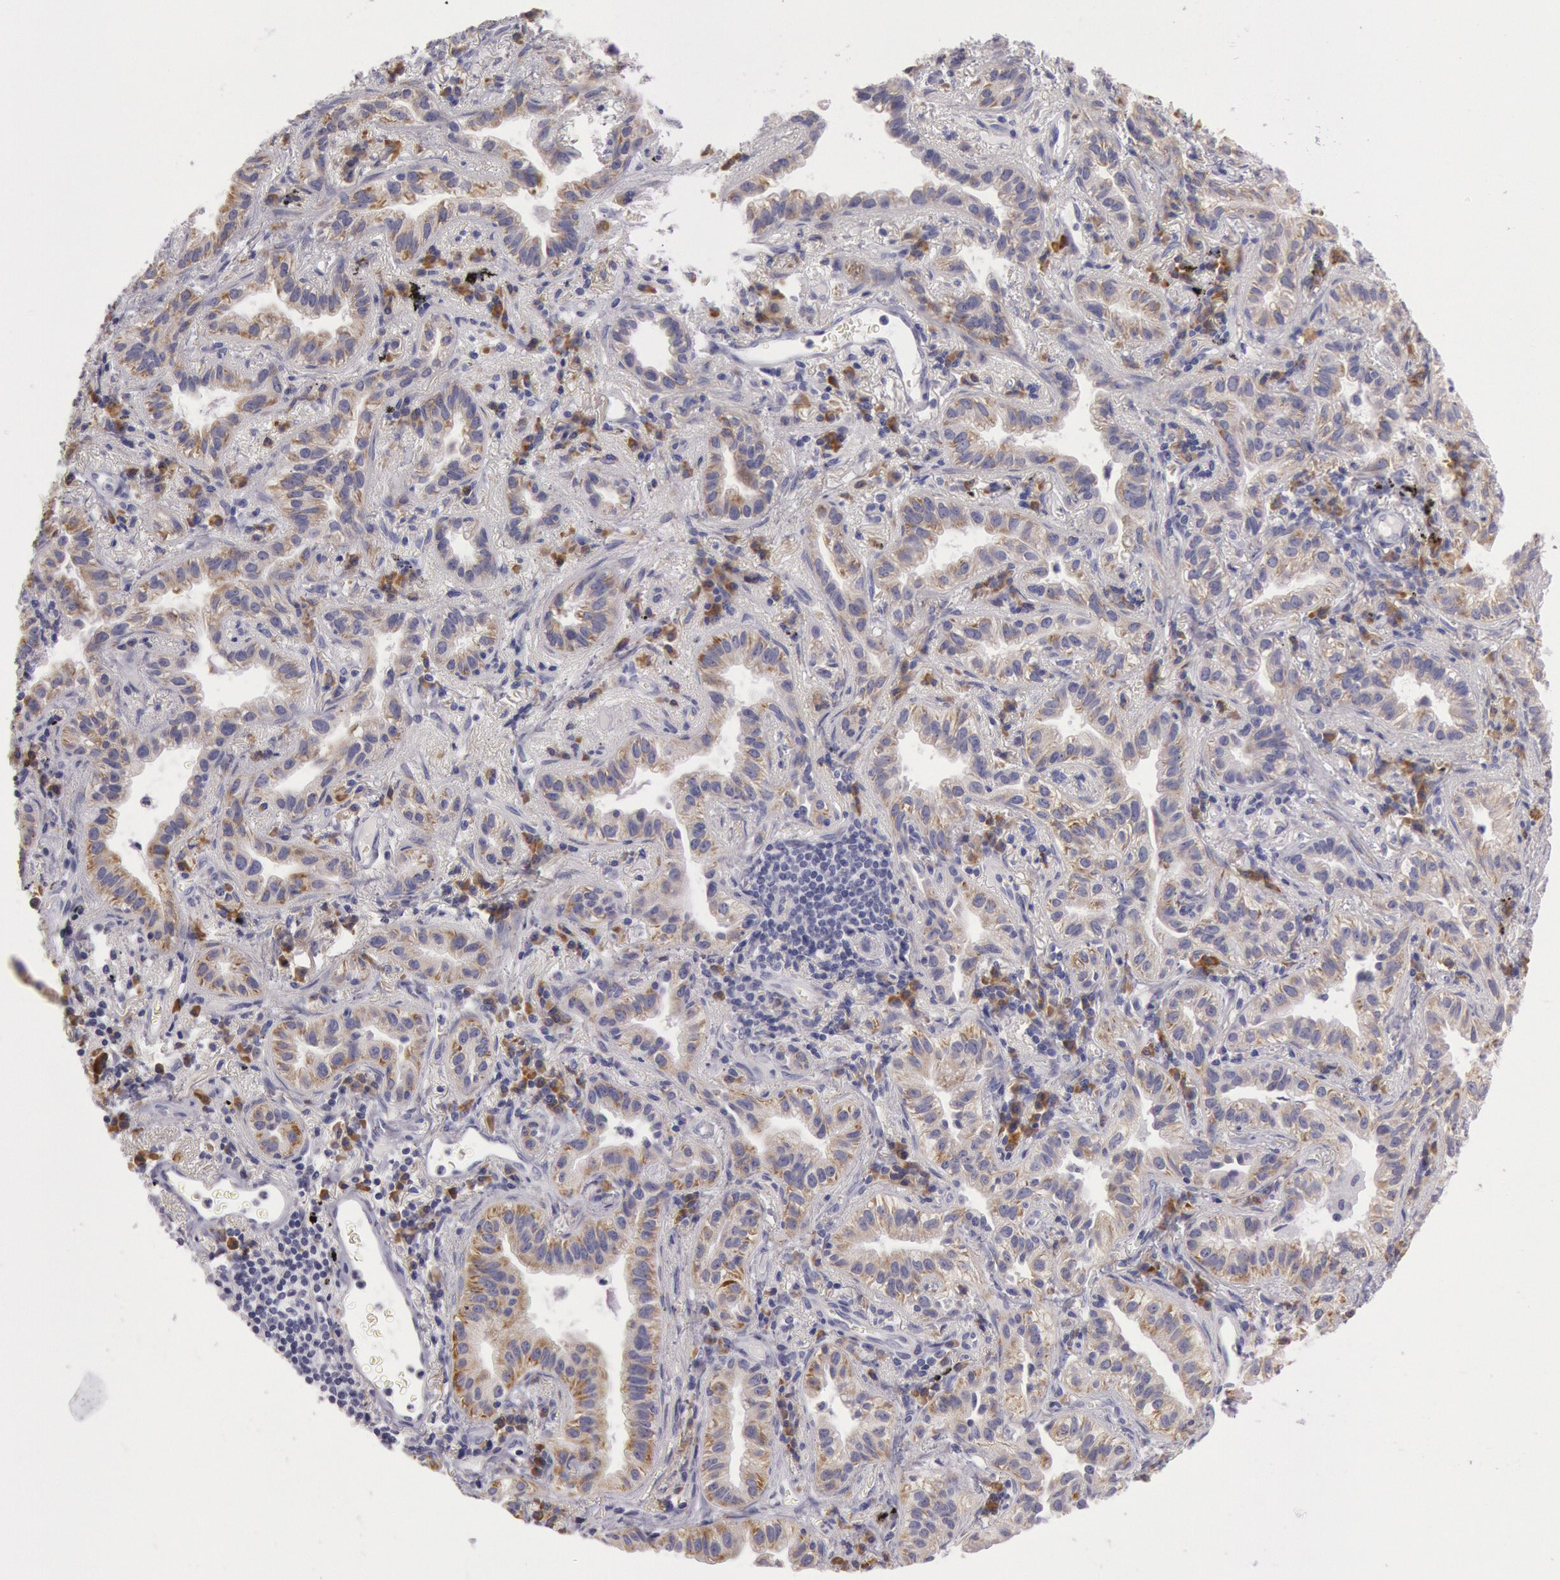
{"staining": {"intensity": "weak", "quantity": ">75%", "location": "cytoplasmic/membranous"}, "tissue": "lung cancer", "cell_type": "Tumor cells", "image_type": "cancer", "snomed": [{"axis": "morphology", "description": "Adenocarcinoma, NOS"}, {"axis": "topography", "description": "Lung"}], "caption": "Immunohistochemistry of lung adenocarcinoma reveals low levels of weak cytoplasmic/membranous expression in approximately >75% of tumor cells.", "gene": "CIDEB", "patient": {"sex": "female", "age": 50}}